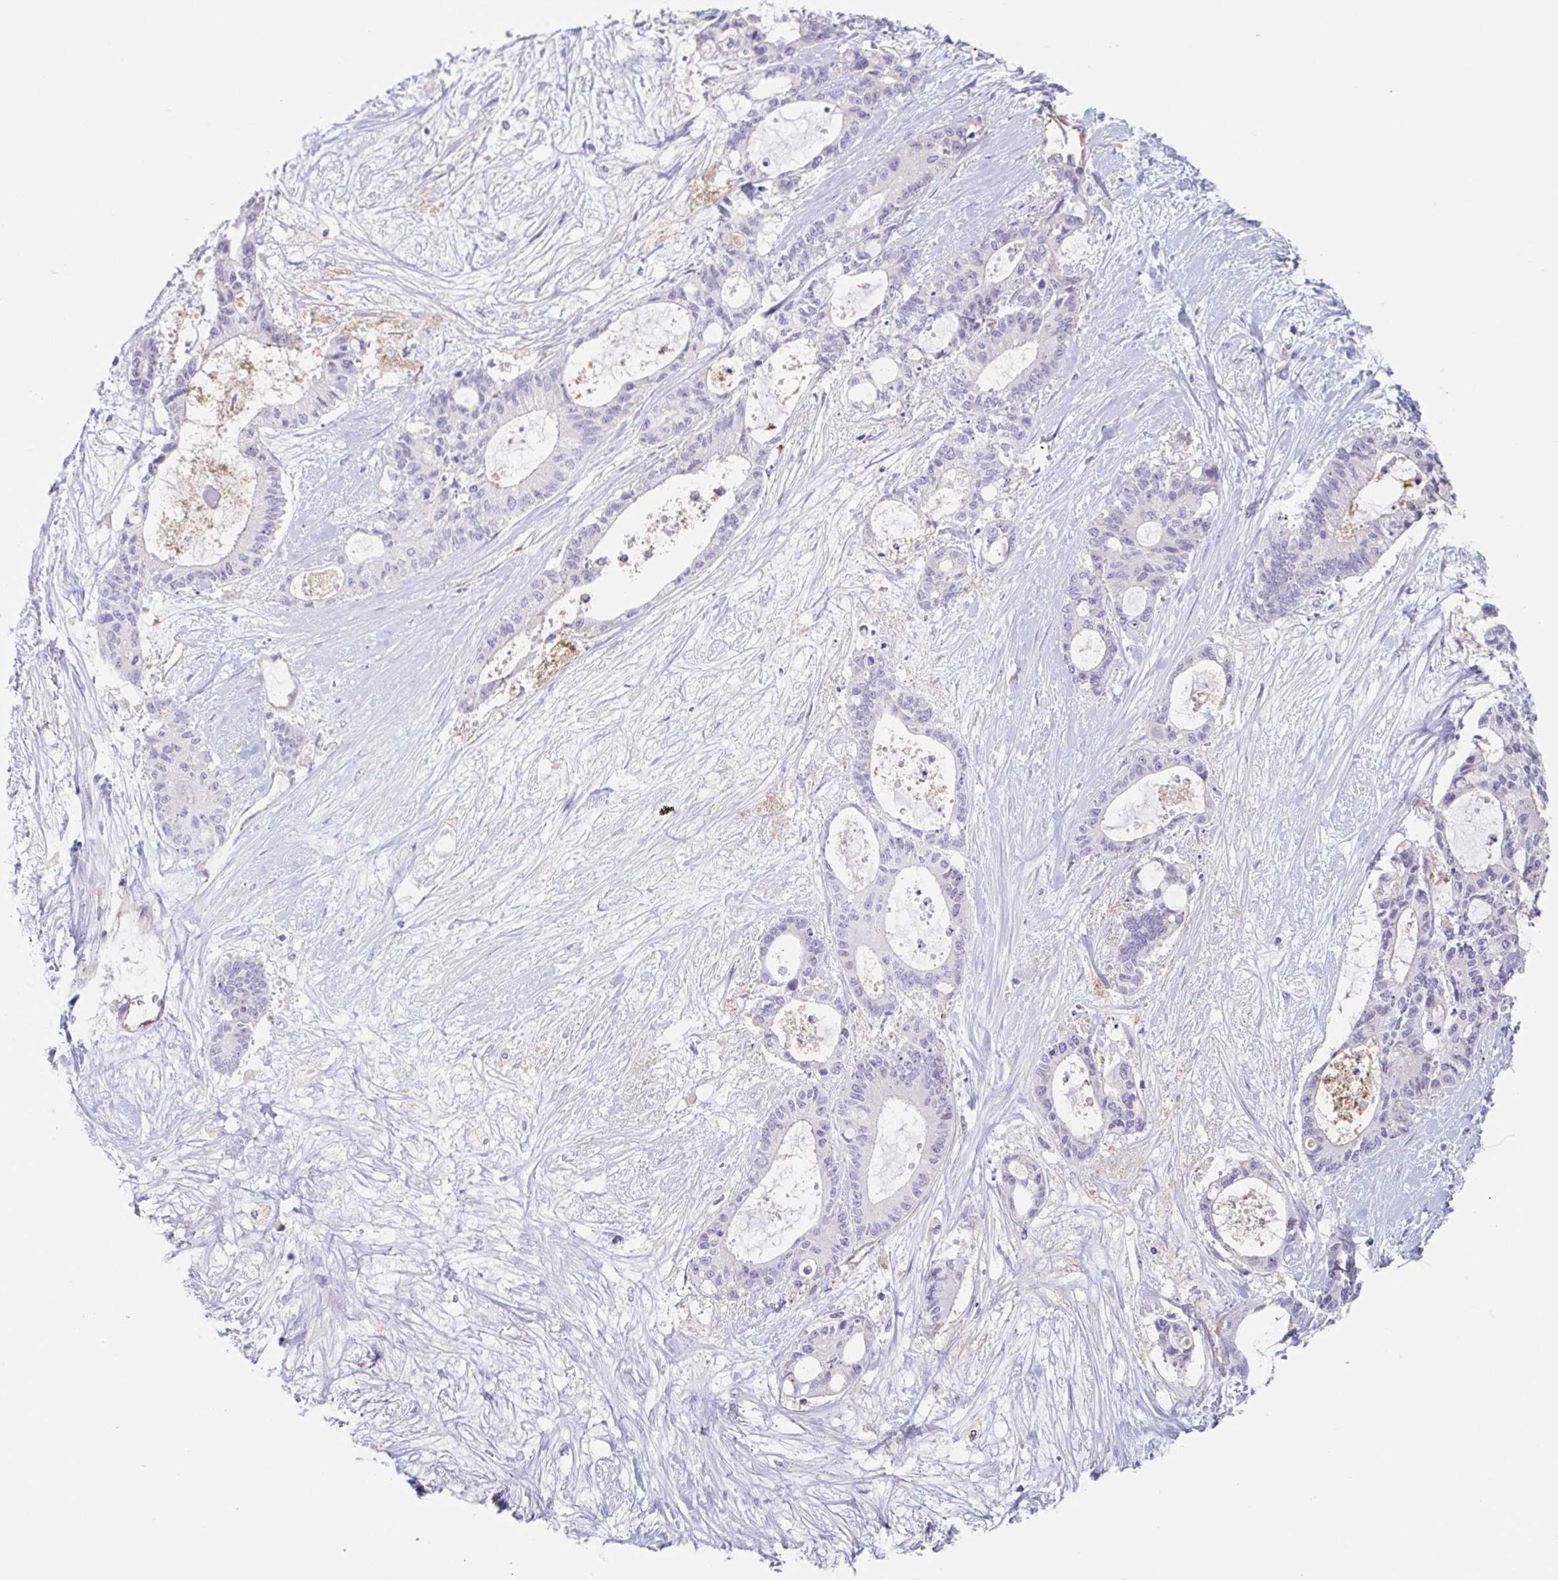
{"staining": {"intensity": "negative", "quantity": "none", "location": "none"}, "tissue": "liver cancer", "cell_type": "Tumor cells", "image_type": "cancer", "snomed": [{"axis": "morphology", "description": "Normal tissue, NOS"}, {"axis": "morphology", "description": "Cholangiocarcinoma"}, {"axis": "topography", "description": "Liver"}, {"axis": "topography", "description": "Peripheral nerve tissue"}], "caption": "This is an IHC micrograph of liver cancer. There is no staining in tumor cells.", "gene": "EHD4", "patient": {"sex": "female", "age": 73}}